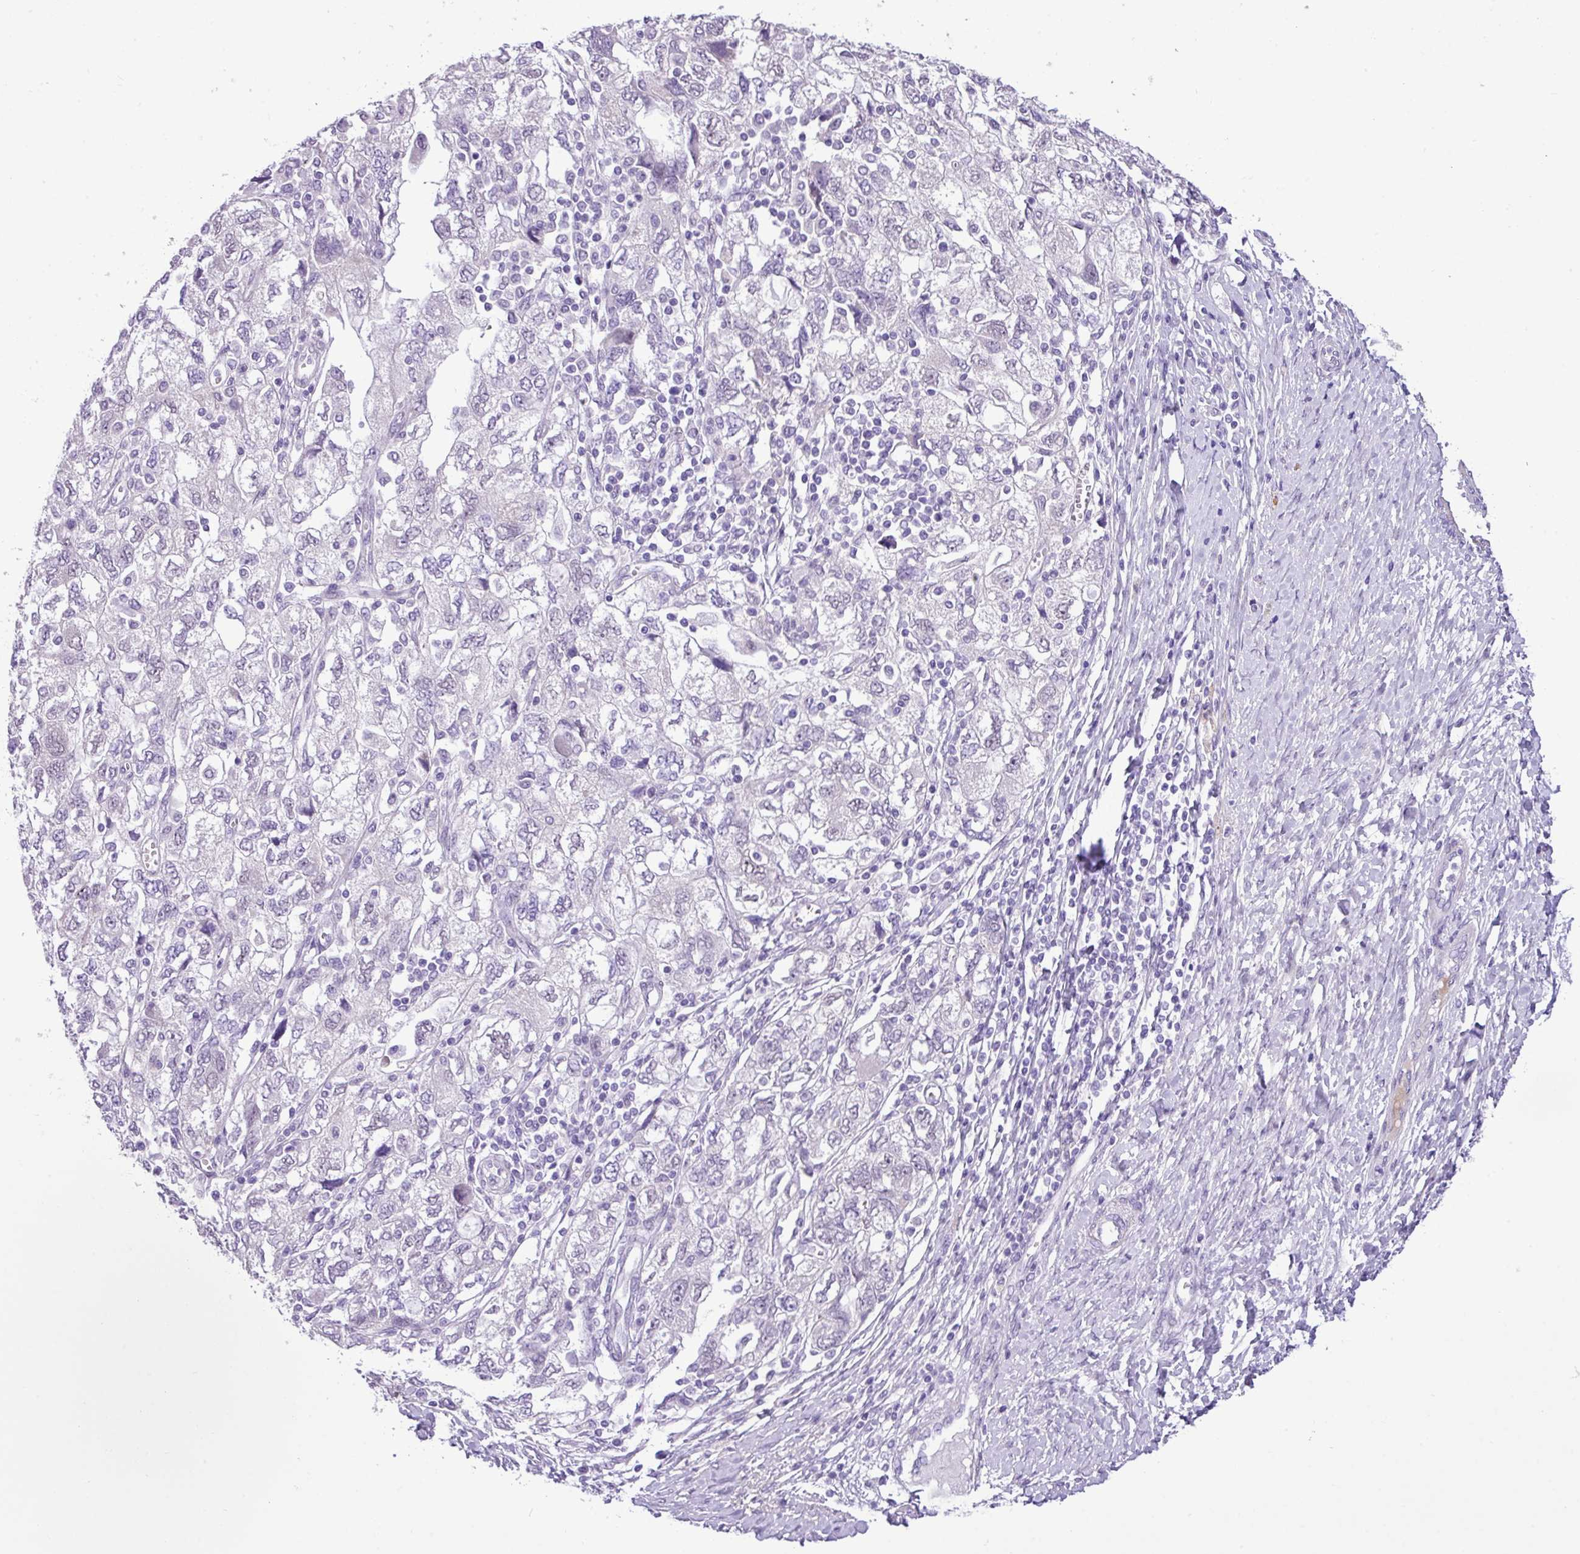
{"staining": {"intensity": "negative", "quantity": "none", "location": "none"}, "tissue": "ovarian cancer", "cell_type": "Tumor cells", "image_type": "cancer", "snomed": [{"axis": "morphology", "description": "Carcinoma, NOS"}, {"axis": "morphology", "description": "Cystadenocarcinoma, serous, NOS"}, {"axis": "topography", "description": "Ovary"}], "caption": "Tumor cells show no significant protein positivity in ovarian cancer (serous cystadenocarcinoma).", "gene": "YLPM1", "patient": {"sex": "female", "age": 69}}